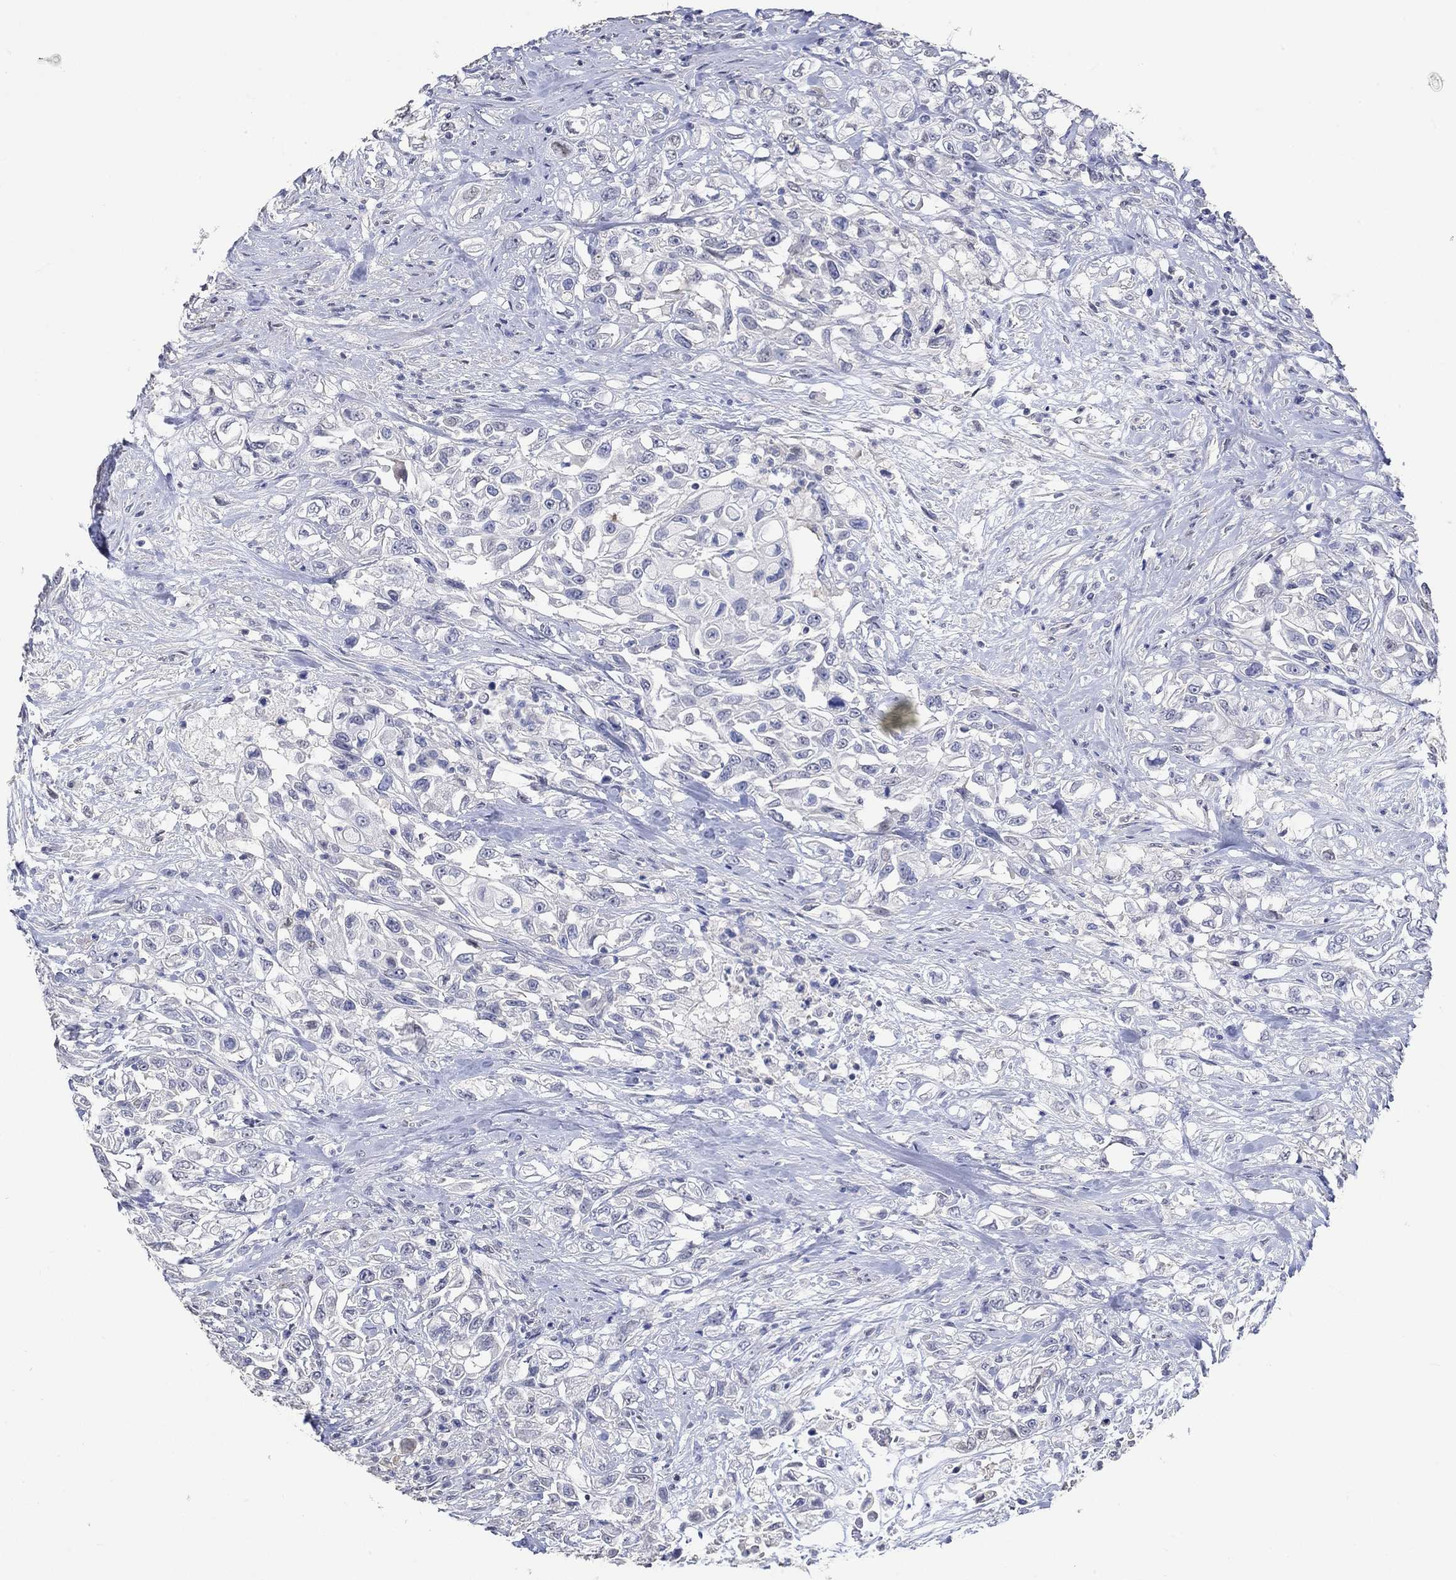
{"staining": {"intensity": "negative", "quantity": "none", "location": "none"}, "tissue": "urothelial cancer", "cell_type": "Tumor cells", "image_type": "cancer", "snomed": [{"axis": "morphology", "description": "Urothelial carcinoma, High grade"}, {"axis": "topography", "description": "Urinary bladder"}], "caption": "The micrograph displays no staining of tumor cells in high-grade urothelial carcinoma.", "gene": "PNMA5", "patient": {"sex": "female", "age": 56}}